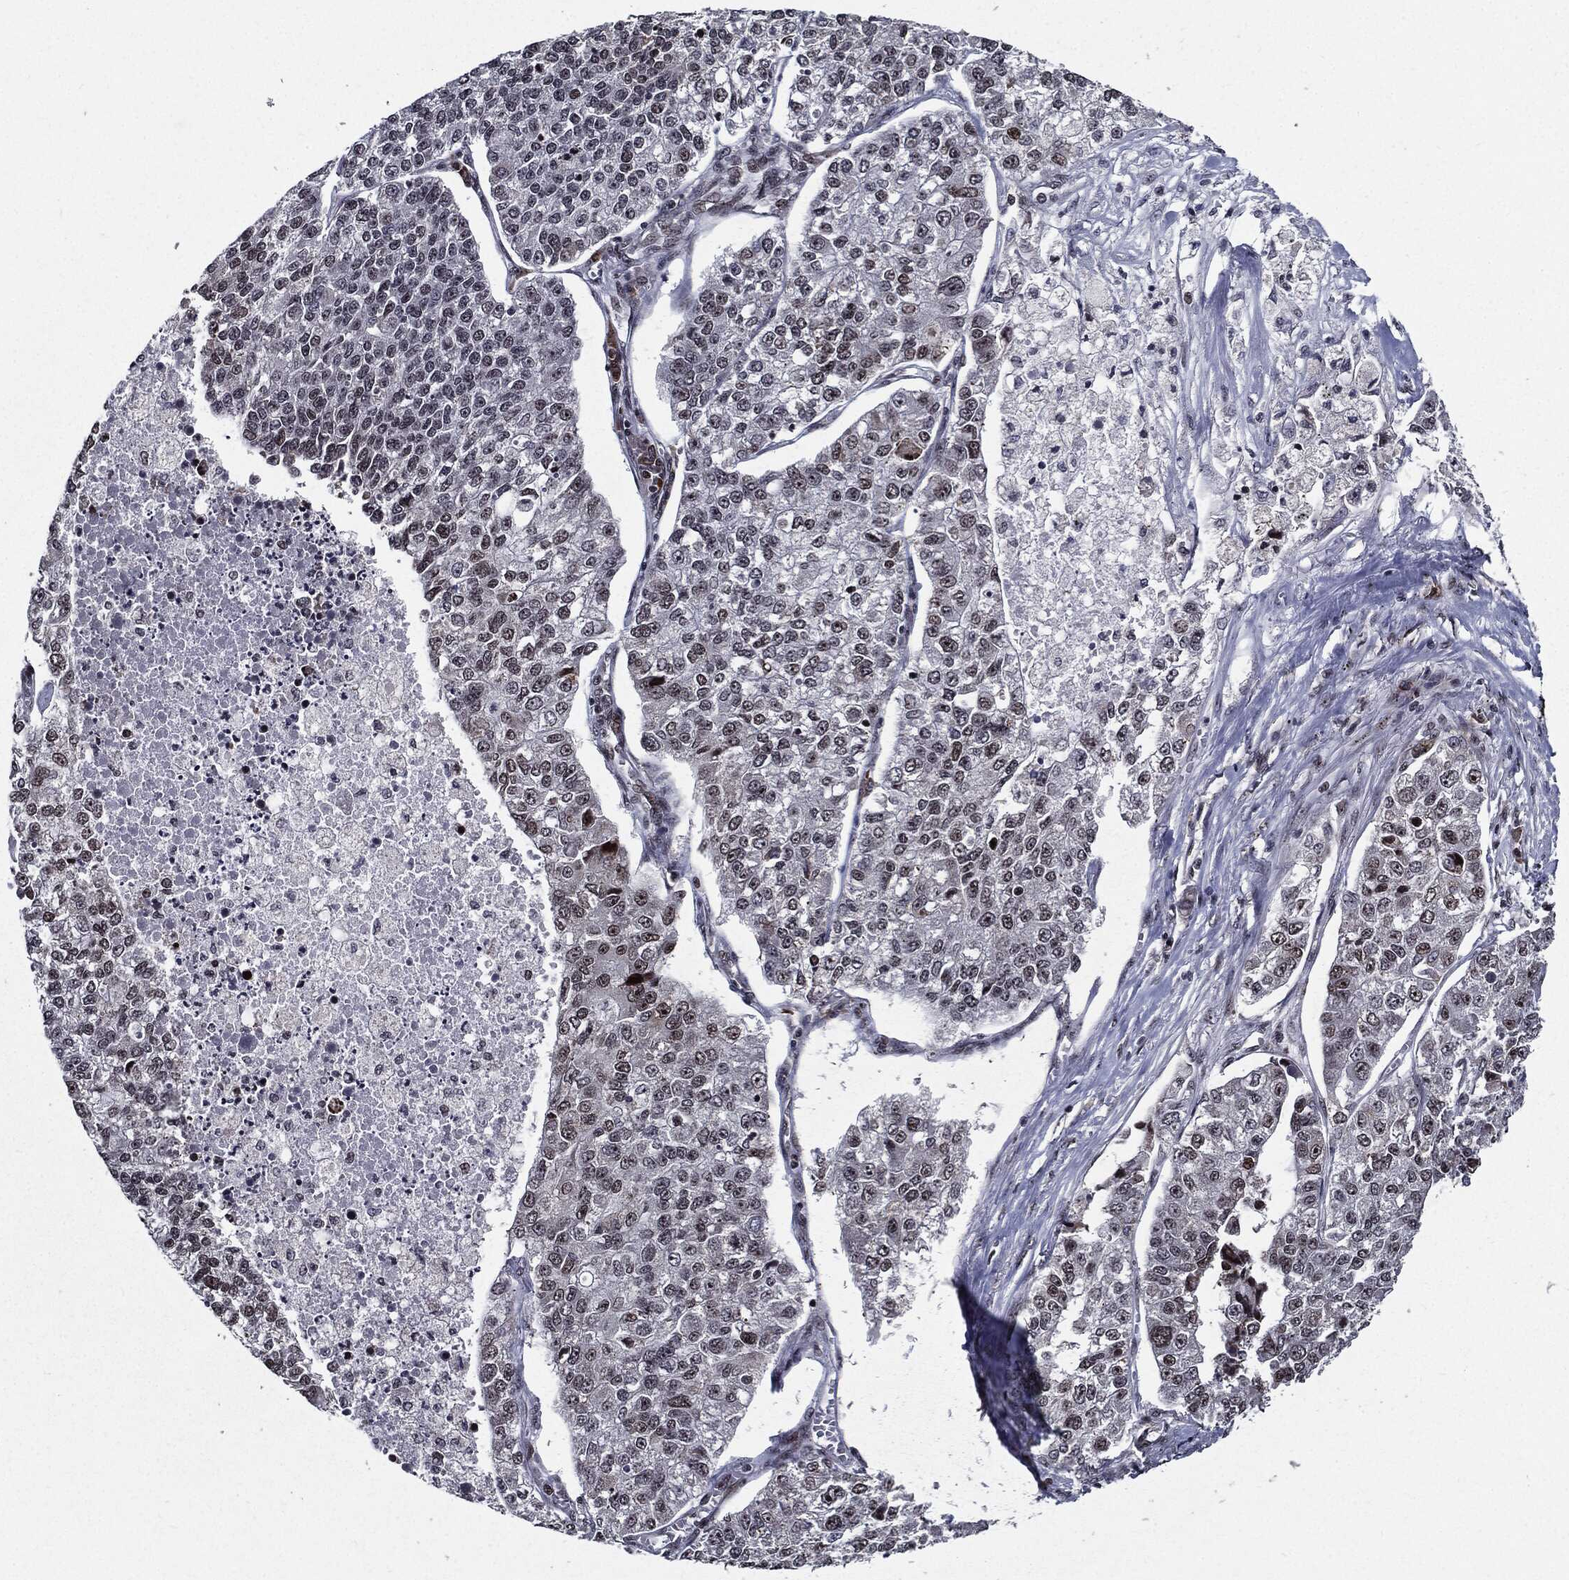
{"staining": {"intensity": "moderate", "quantity": "<25%", "location": "nuclear"}, "tissue": "lung cancer", "cell_type": "Tumor cells", "image_type": "cancer", "snomed": [{"axis": "morphology", "description": "Adenocarcinoma, NOS"}, {"axis": "topography", "description": "Lung"}], "caption": "An immunohistochemistry micrograph of neoplastic tissue is shown. Protein staining in brown labels moderate nuclear positivity in lung cancer within tumor cells.", "gene": "ZFP91", "patient": {"sex": "male", "age": 49}}